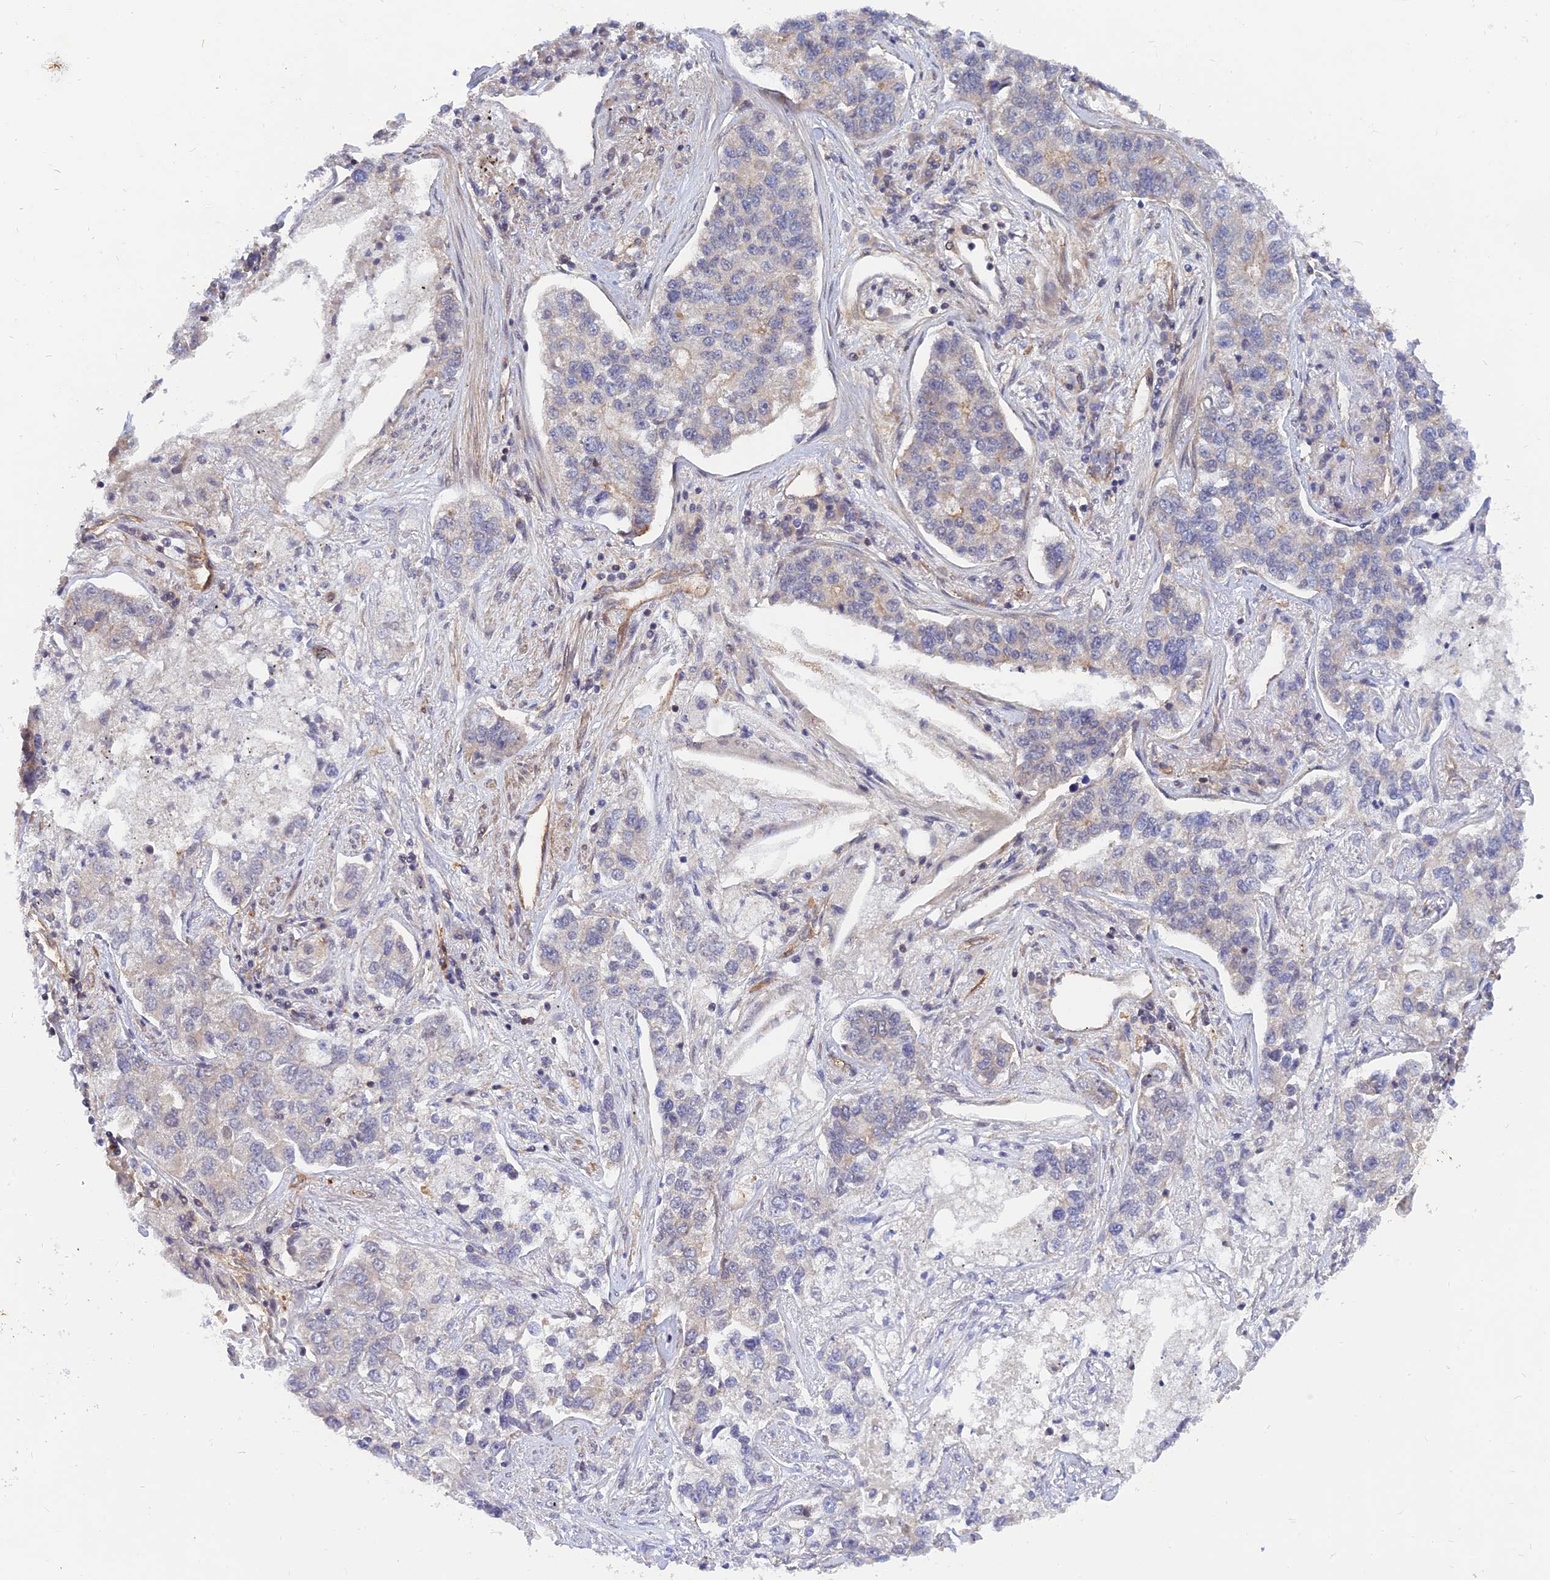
{"staining": {"intensity": "negative", "quantity": "none", "location": "none"}, "tissue": "lung cancer", "cell_type": "Tumor cells", "image_type": "cancer", "snomed": [{"axis": "morphology", "description": "Adenocarcinoma, NOS"}, {"axis": "topography", "description": "Lung"}], "caption": "Immunohistochemistry (IHC) of lung cancer (adenocarcinoma) displays no expression in tumor cells.", "gene": "WDR41", "patient": {"sex": "male", "age": 49}}